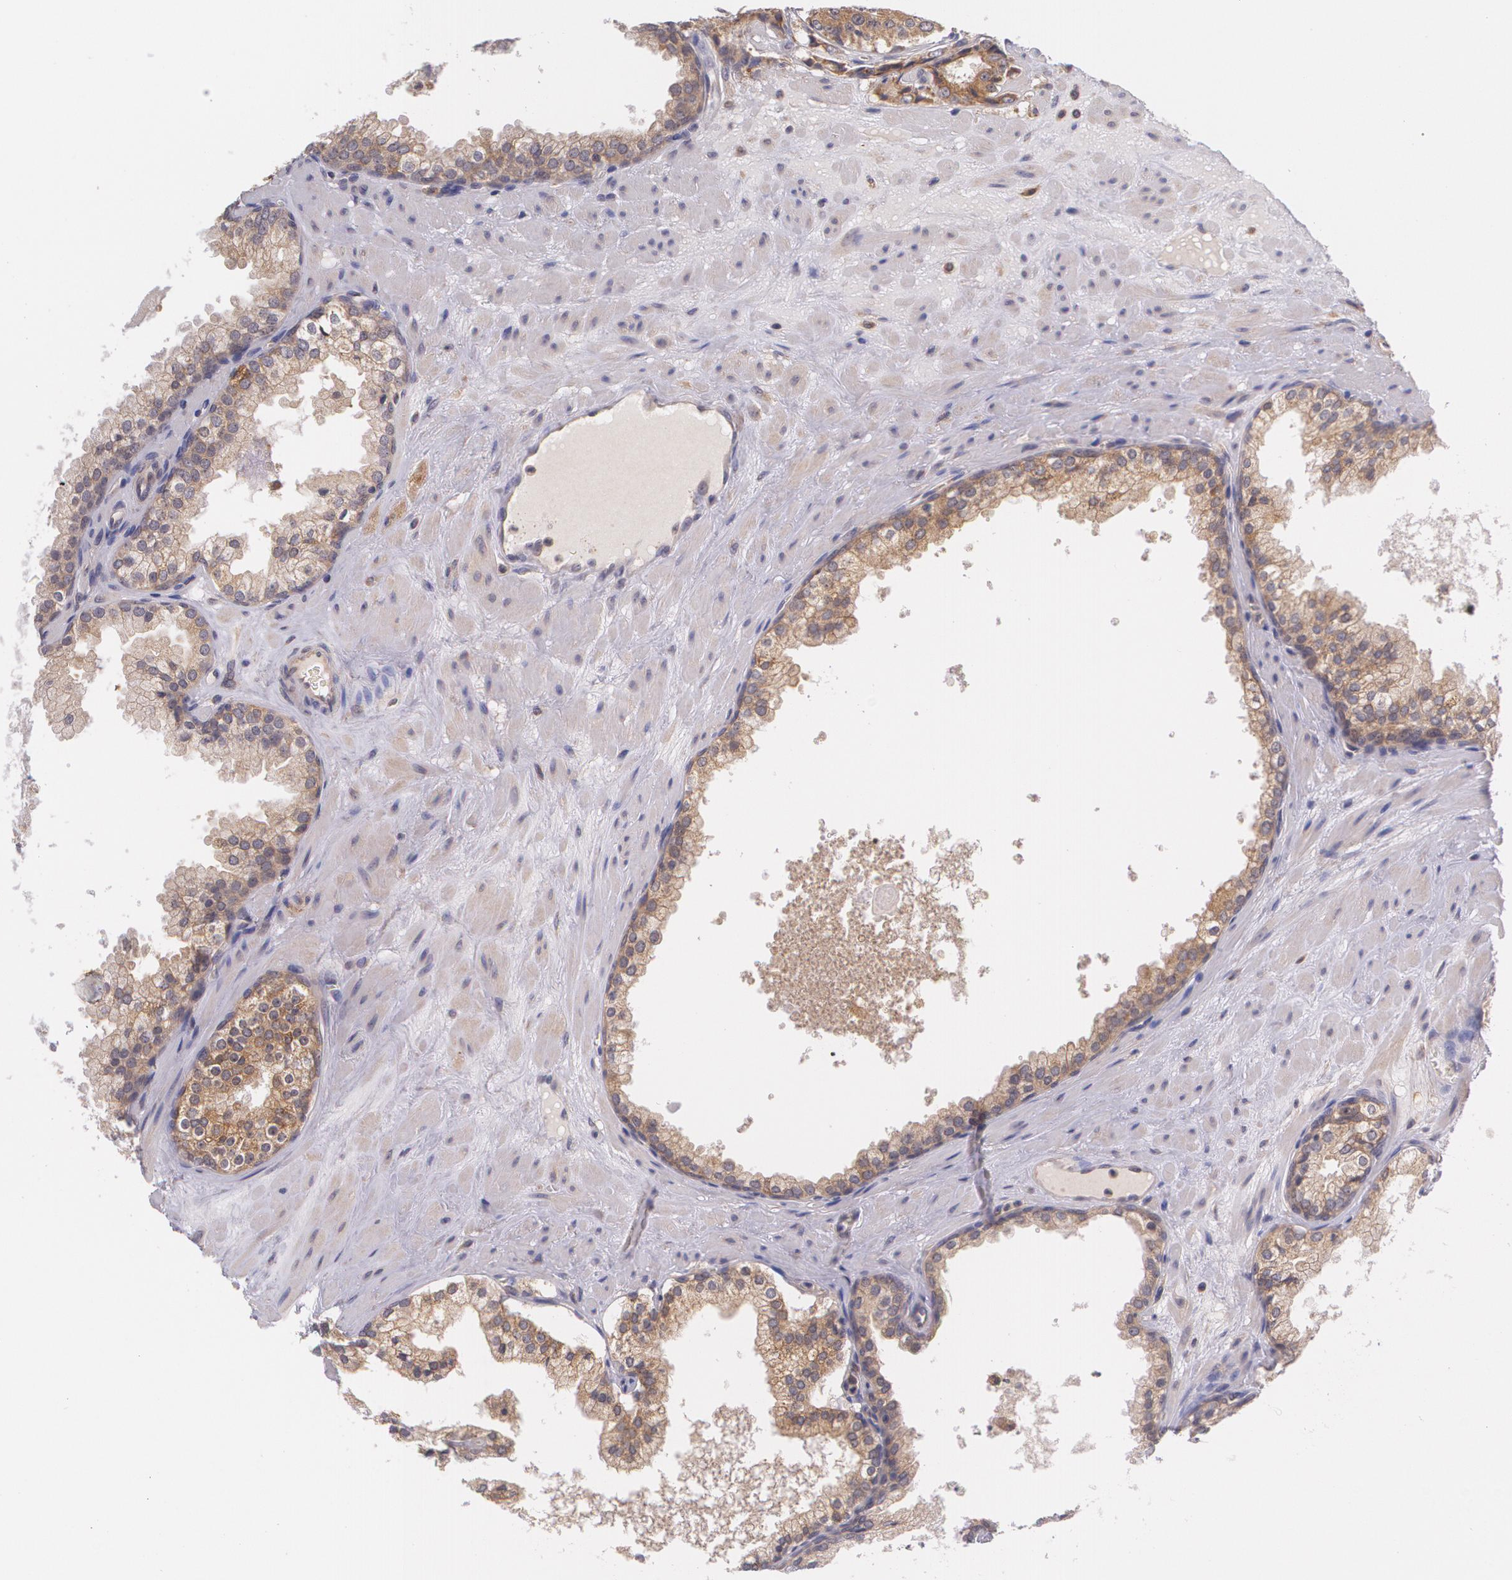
{"staining": {"intensity": "moderate", "quantity": ">75%", "location": "cytoplasmic/membranous"}, "tissue": "prostate cancer", "cell_type": "Tumor cells", "image_type": "cancer", "snomed": [{"axis": "morphology", "description": "Adenocarcinoma, Medium grade"}, {"axis": "topography", "description": "Prostate"}], "caption": "DAB (3,3'-diaminobenzidine) immunohistochemical staining of human prostate cancer (medium-grade adenocarcinoma) displays moderate cytoplasmic/membranous protein expression in about >75% of tumor cells.", "gene": "CCL17", "patient": {"sex": "male", "age": 60}}